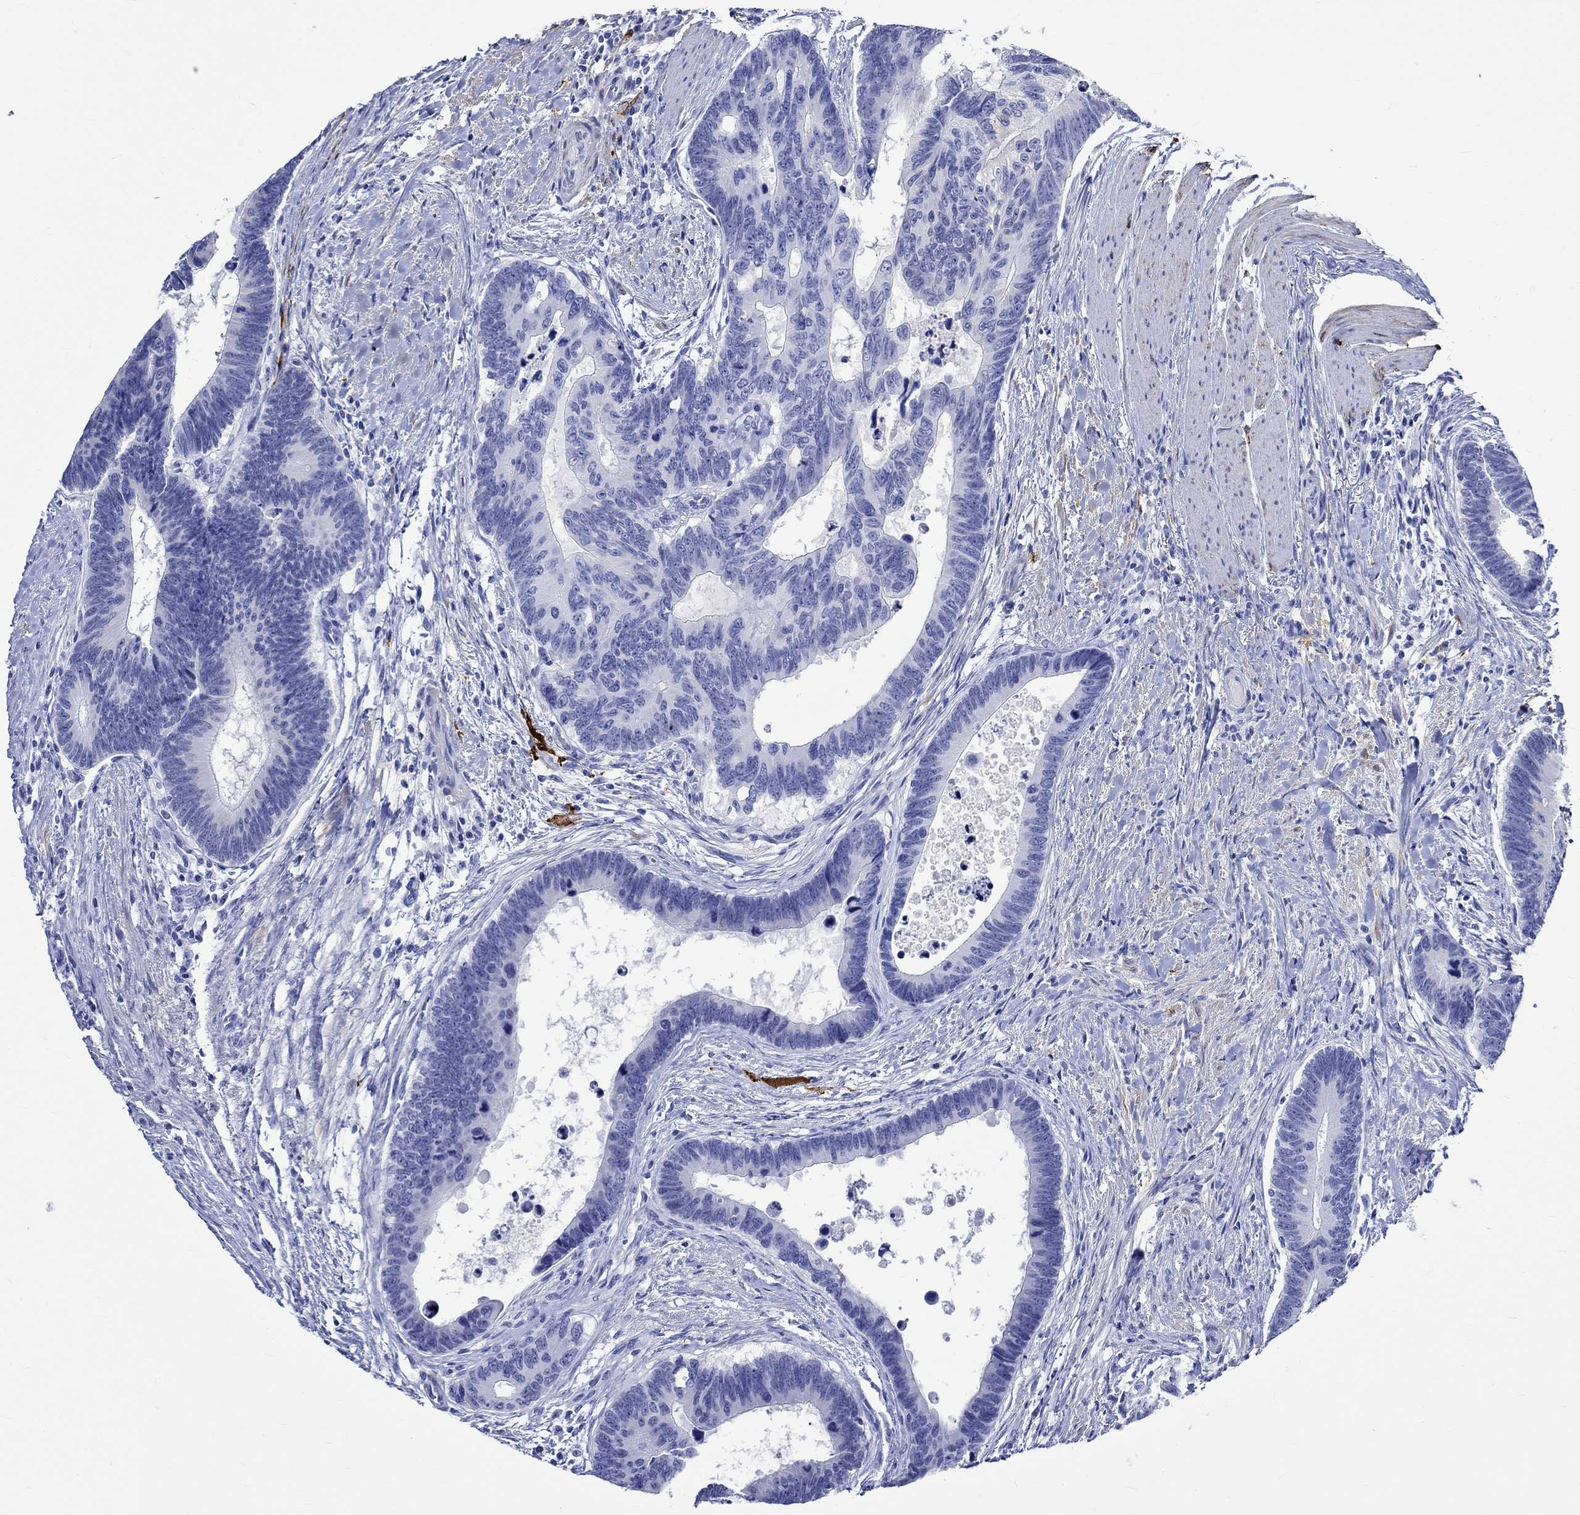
{"staining": {"intensity": "negative", "quantity": "none", "location": "none"}, "tissue": "colorectal cancer", "cell_type": "Tumor cells", "image_type": "cancer", "snomed": [{"axis": "morphology", "description": "Adenocarcinoma, NOS"}, {"axis": "topography", "description": "Colon"}], "caption": "The immunohistochemistry (IHC) photomicrograph has no significant expression in tumor cells of colorectal cancer (adenocarcinoma) tissue. (Brightfield microscopy of DAB (3,3'-diaminobenzidine) immunohistochemistry (IHC) at high magnification).", "gene": "CRYAB", "patient": {"sex": "female", "age": 77}}